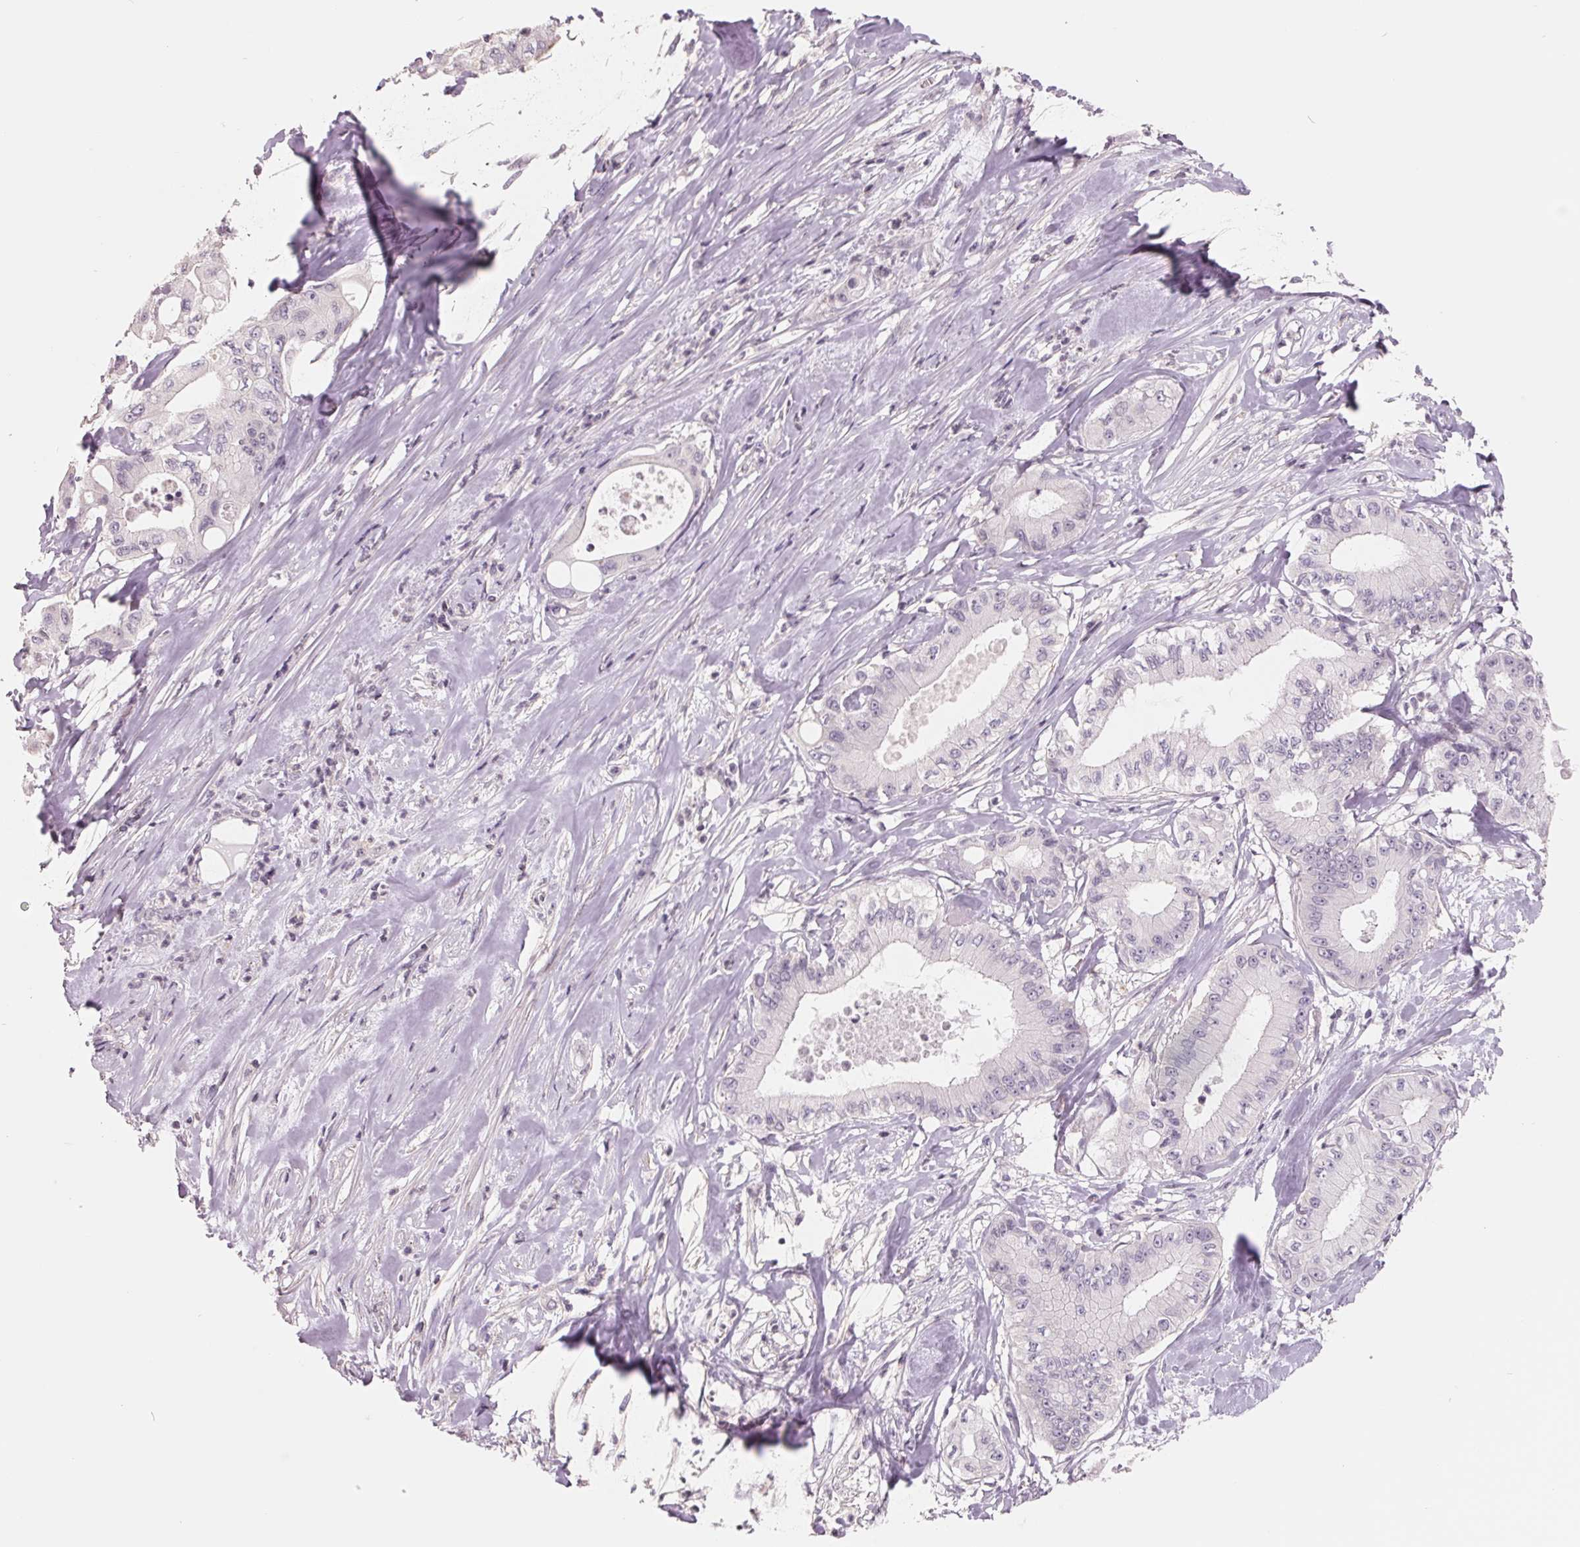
{"staining": {"intensity": "negative", "quantity": "none", "location": "none"}, "tissue": "pancreatic cancer", "cell_type": "Tumor cells", "image_type": "cancer", "snomed": [{"axis": "morphology", "description": "Adenocarcinoma, NOS"}, {"axis": "topography", "description": "Pancreas"}], "caption": "The histopathology image demonstrates no significant positivity in tumor cells of adenocarcinoma (pancreatic).", "gene": "FTCD", "patient": {"sex": "male", "age": 71}}